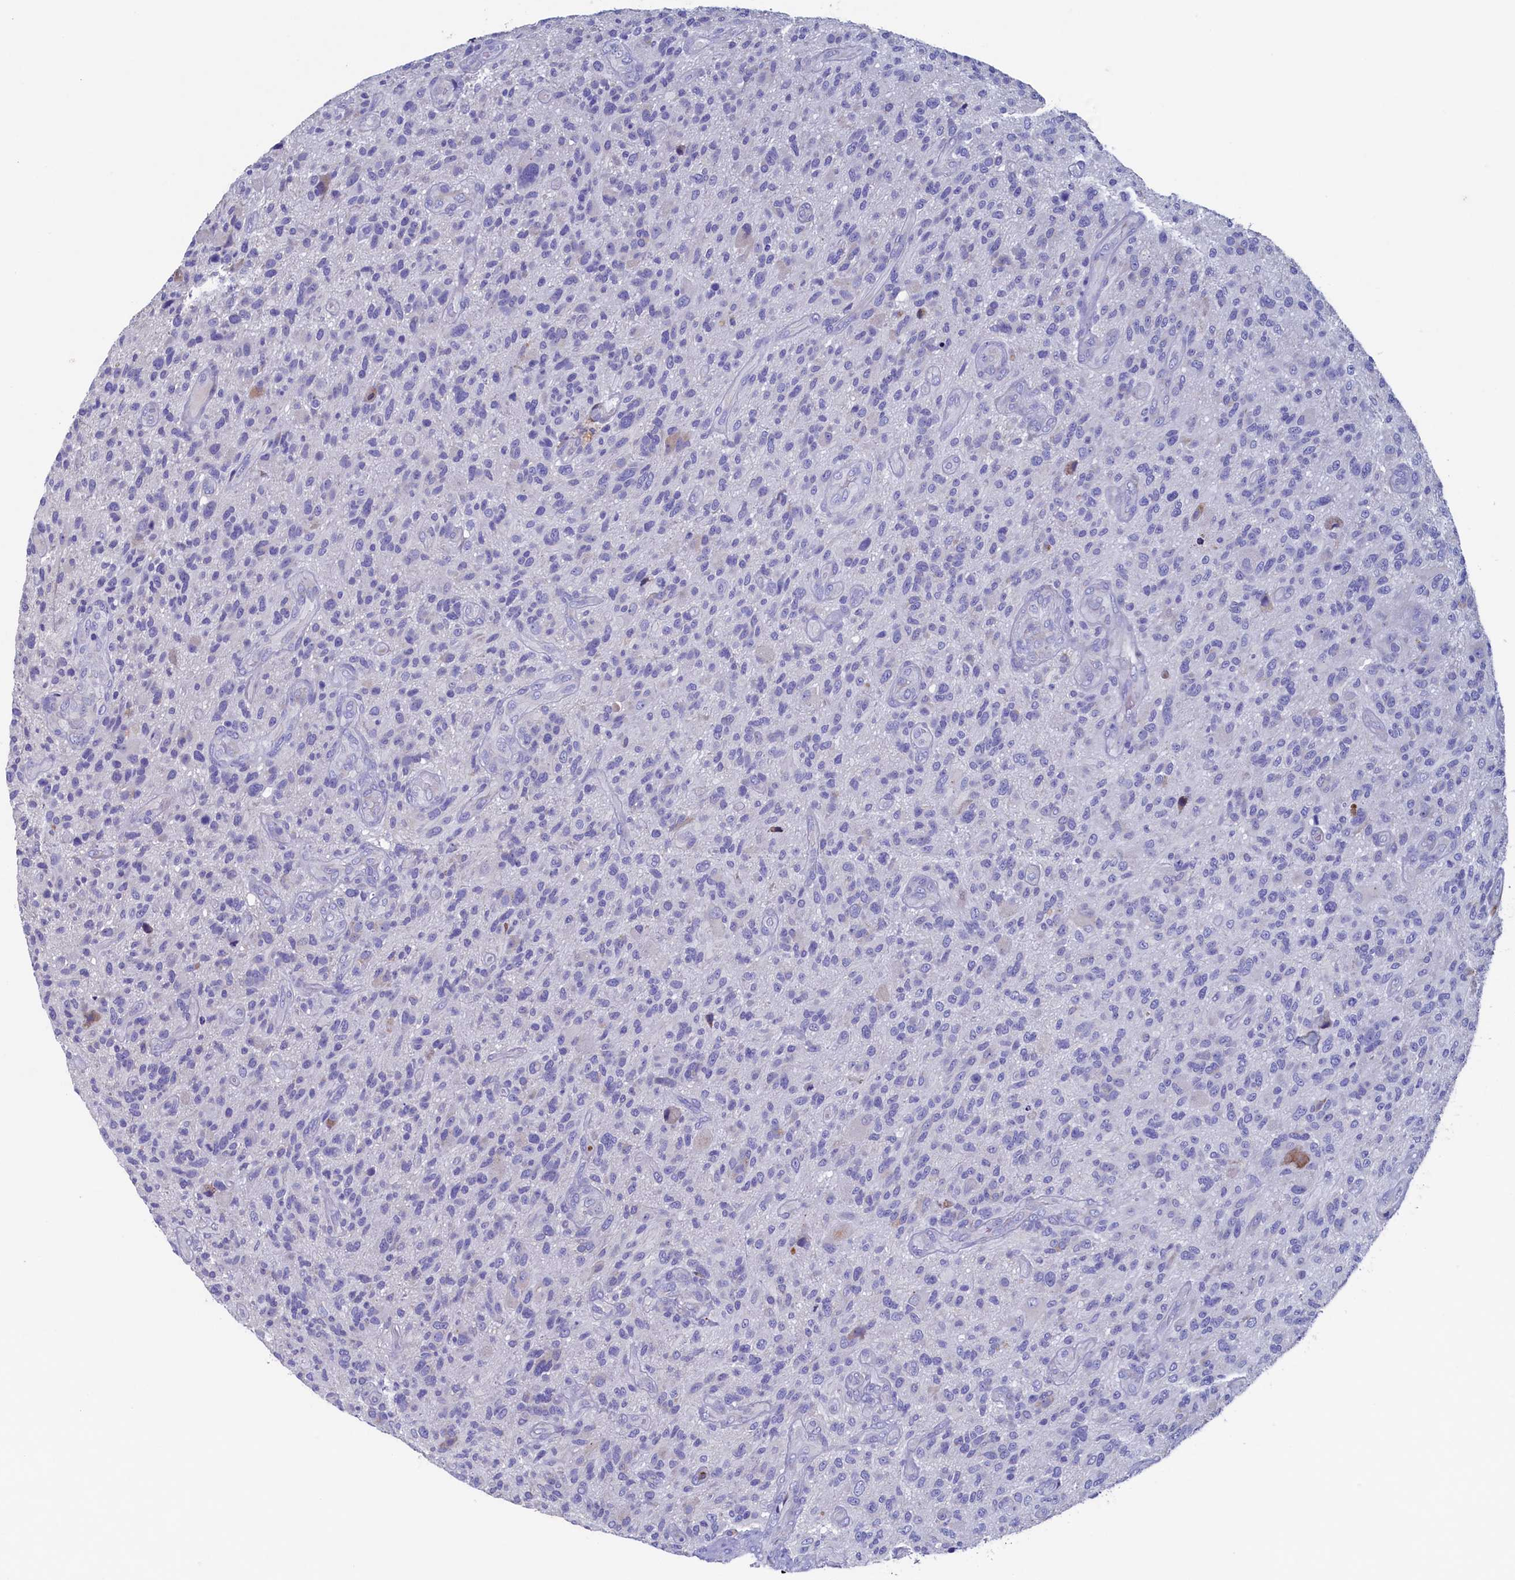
{"staining": {"intensity": "negative", "quantity": "none", "location": "none"}, "tissue": "glioma", "cell_type": "Tumor cells", "image_type": "cancer", "snomed": [{"axis": "morphology", "description": "Glioma, malignant, High grade"}, {"axis": "topography", "description": "Brain"}], "caption": "Histopathology image shows no significant protein expression in tumor cells of malignant high-grade glioma.", "gene": "CBLIF", "patient": {"sex": "male", "age": 47}}